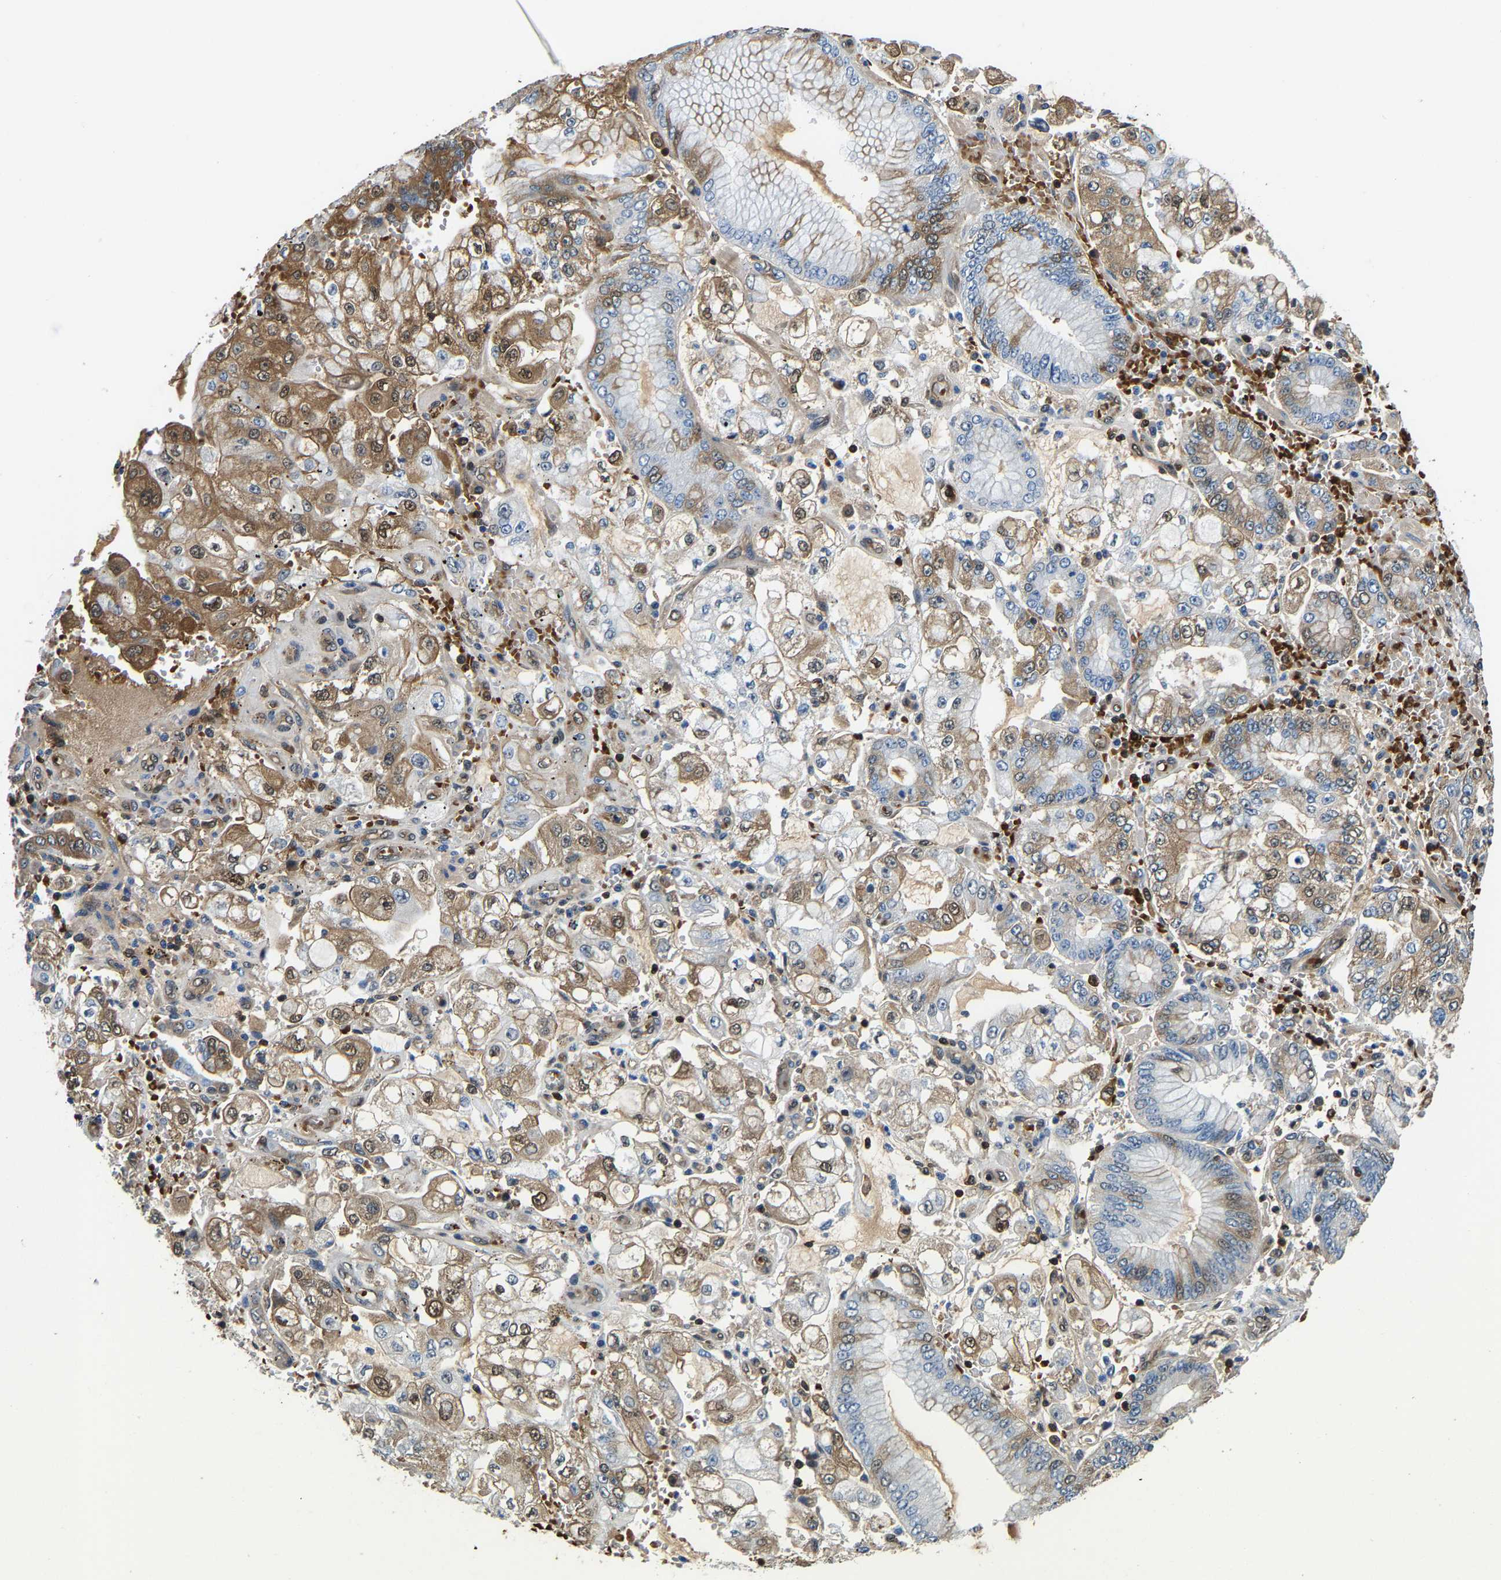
{"staining": {"intensity": "negative", "quantity": "none", "location": "none"}, "tissue": "stomach cancer", "cell_type": "Tumor cells", "image_type": "cancer", "snomed": [{"axis": "morphology", "description": "Adenocarcinoma, NOS"}, {"axis": "topography", "description": "Stomach"}], "caption": "Immunohistochemical staining of adenocarcinoma (stomach) demonstrates no significant staining in tumor cells.", "gene": "GIMAP7", "patient": {"sex": "male", "age": 76}}